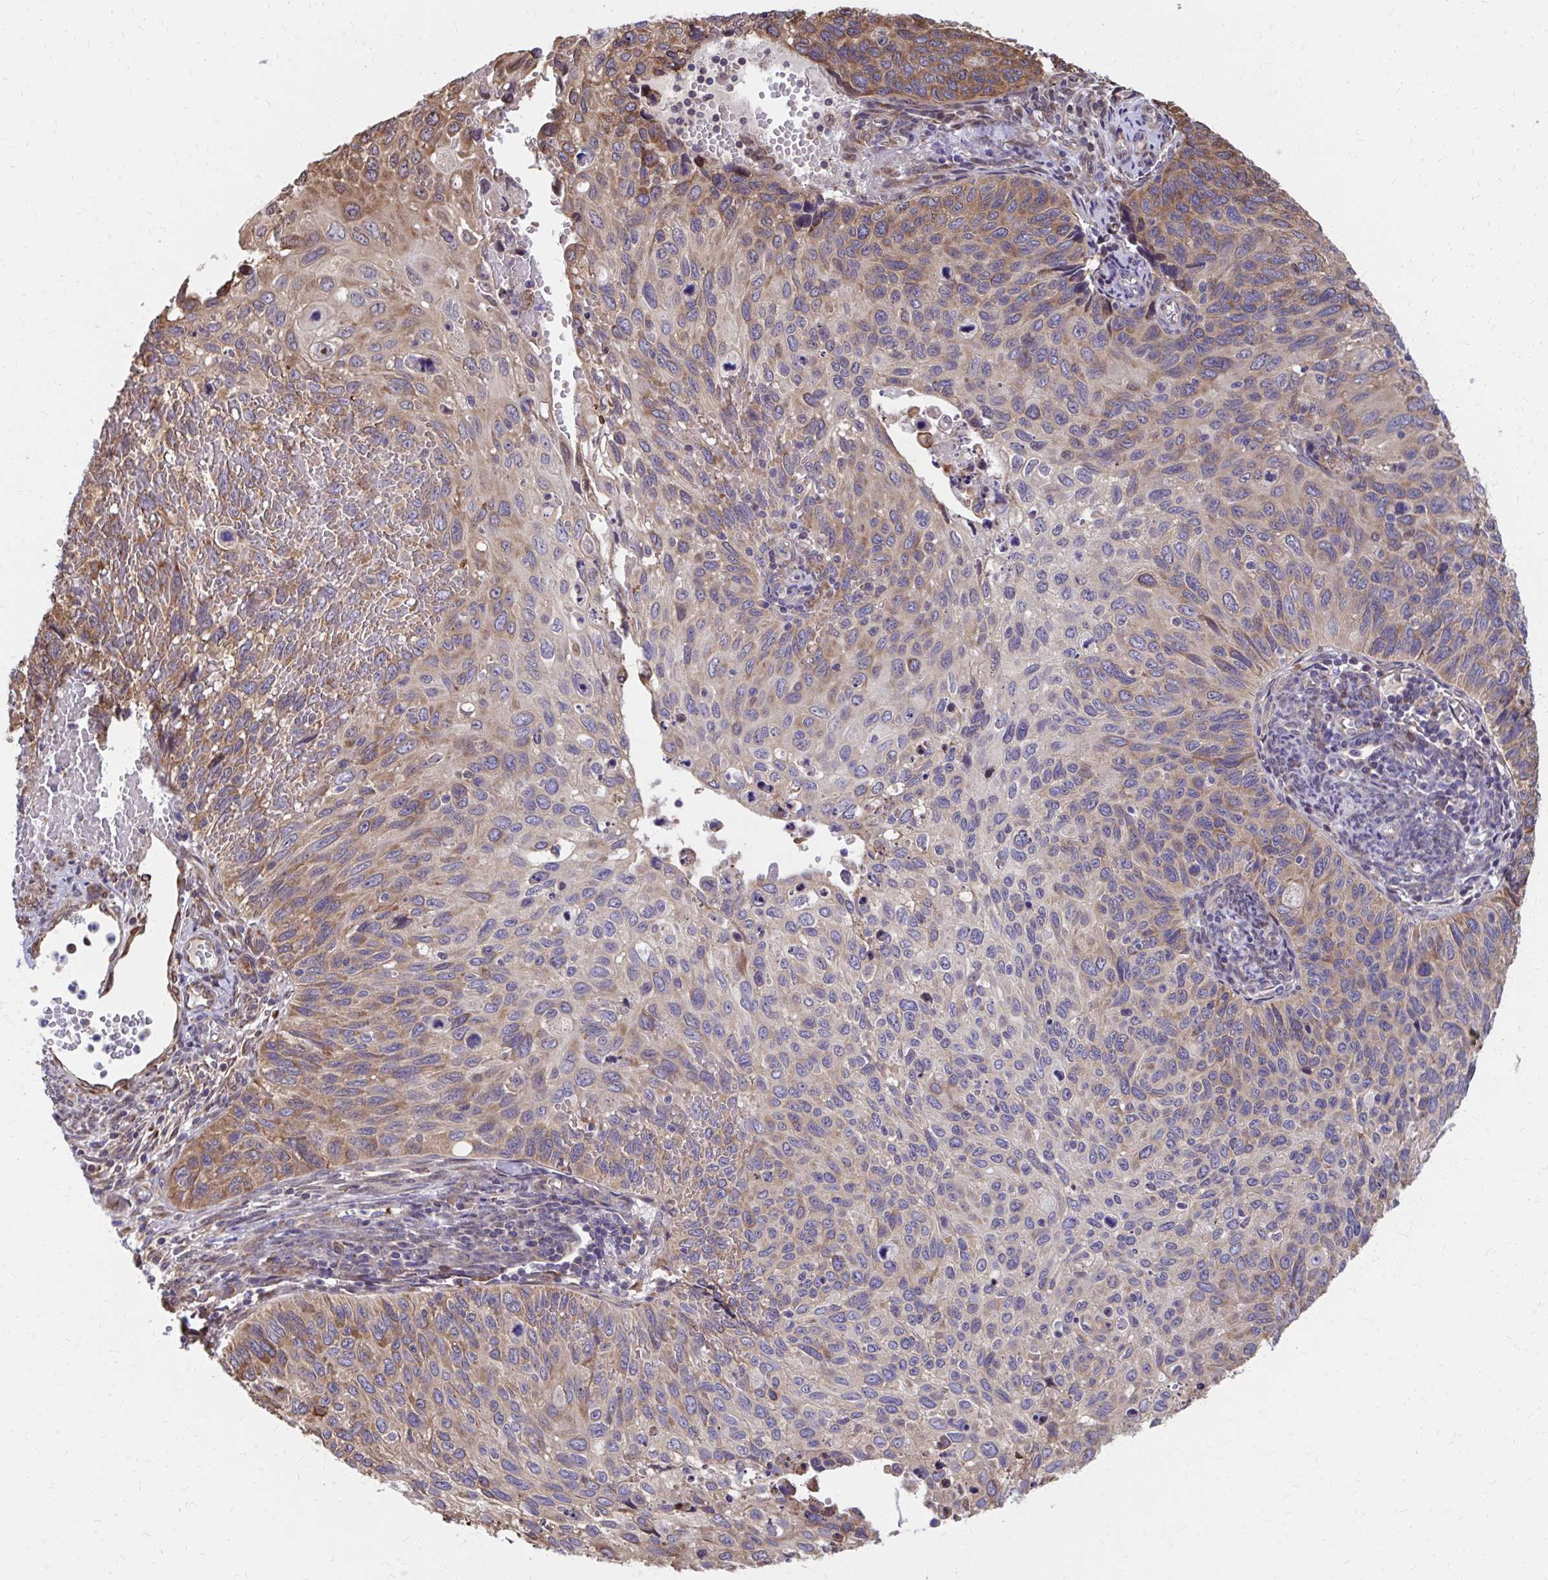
{"staining": {"intensity": "moderate", "quantity": "25%-75%", "location": "cytoplasmic/membranous"}, "tissue": "cervical cancer", "cell_type": "Tumor cells", "image_type": "cancer", "snomed": [{"axis": "morphology", "description": "Squamous cell carcinoma, NOS"}, {"axis": "topography", "description": "Cervix"}], "caption": "Tumor cells show medium levels of moderate cytoplasmic/membranous positivity in approximately 25%-75% of cells in human squamous cell carcinoma (cervical).", "gene": "ZNF778", "patient": {"sex": "female", "age": 70}}